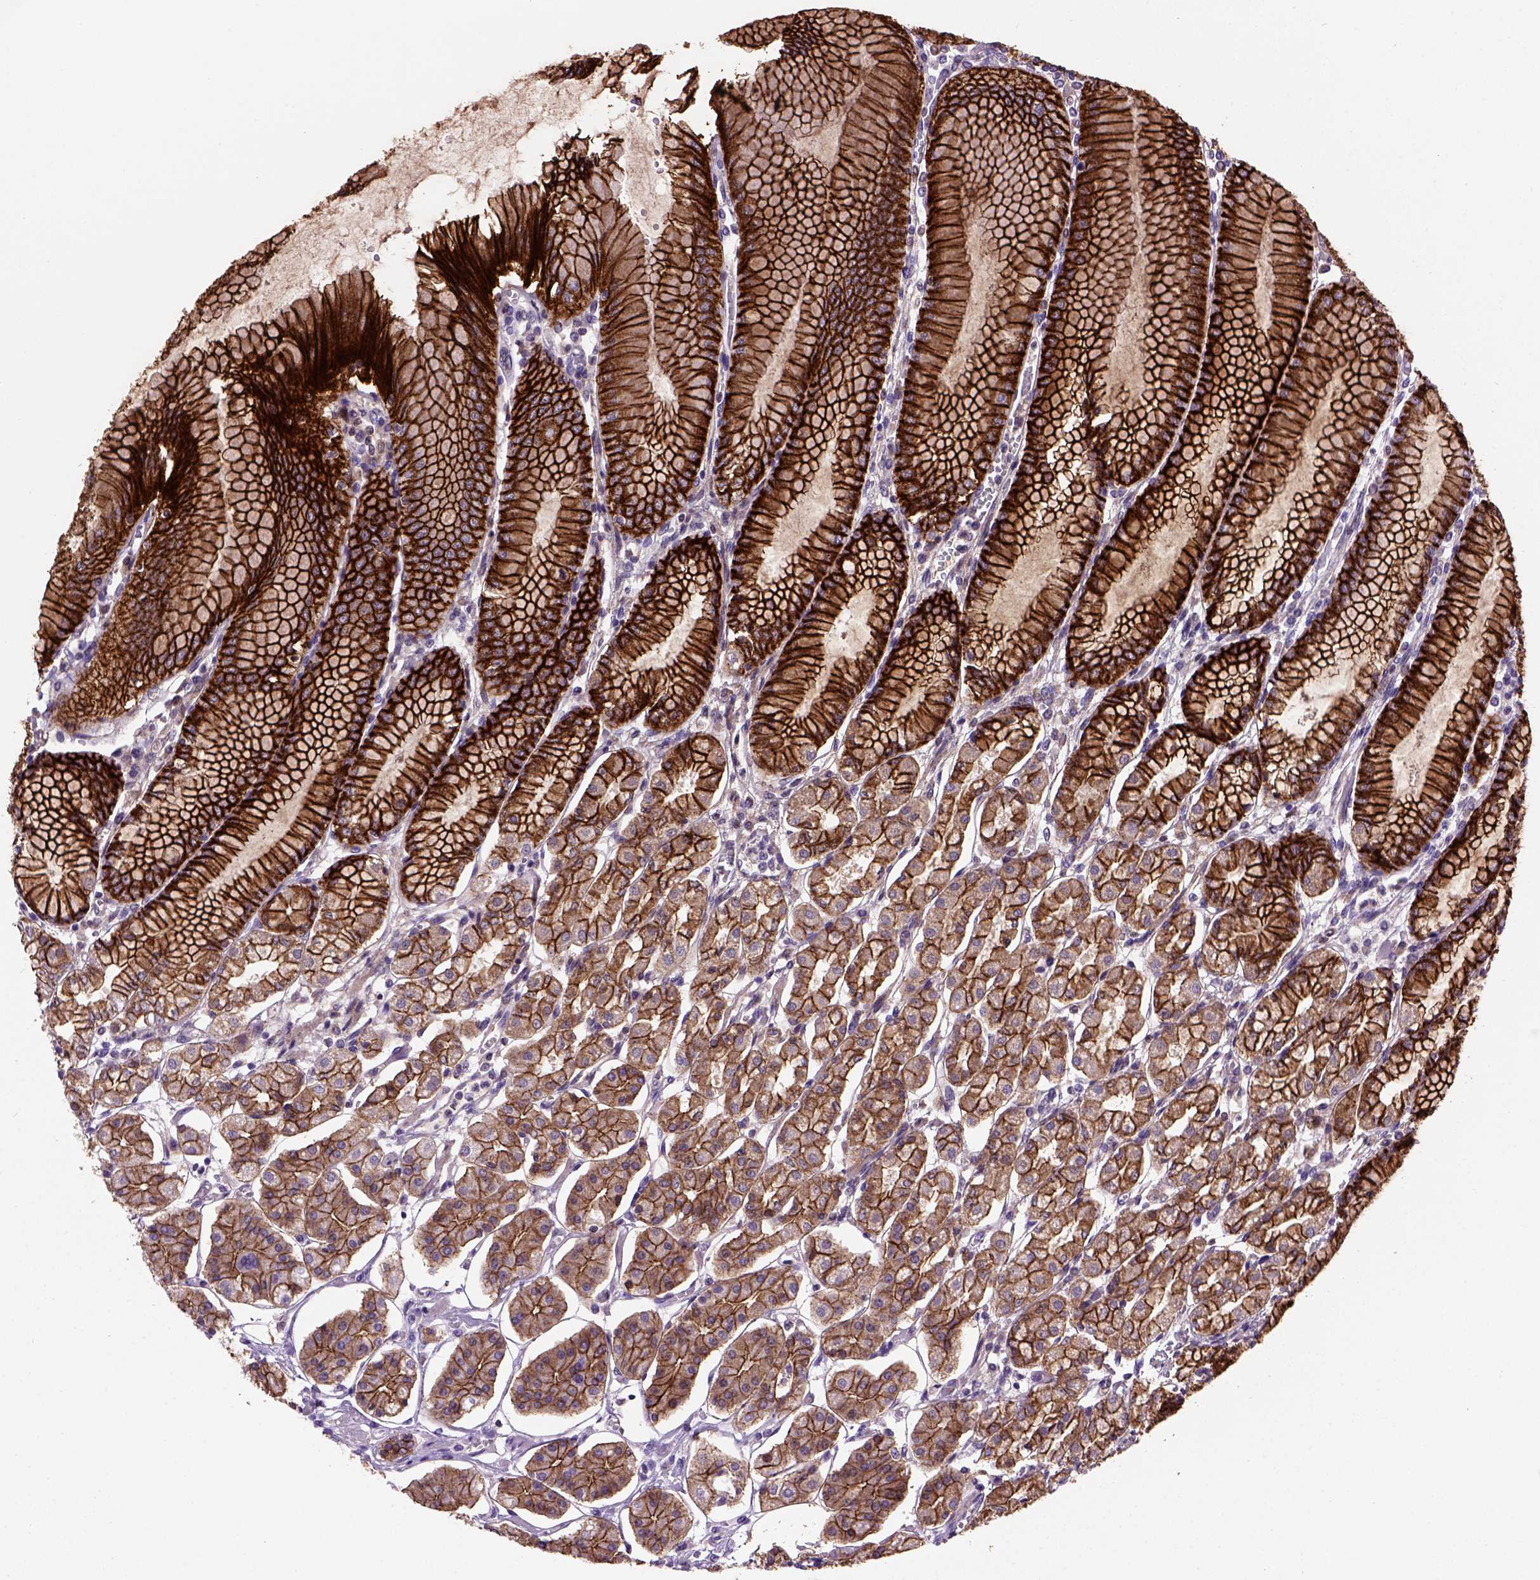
{"staining": {"intensity": "strong", "quantity": ">75%", "location": "cytoplasmic/membranous"}, "tissue": "stomach", "cell_type": "Glandular cells", "image_type": "normal", "snomed": [{"axis": "morphology", "description": "Normal tissue, NOS"}, {"axis": "topography", "description": "Skeletal muscle"}, {"axis": "topography", "description": "Stomach"}], "caption": "Strong cytoplasmic/membranous protein expression is identified in about >75% of glandular cells in stomach.", "gene": "CDH1", "patient": {"sex": "female", "age": 57}}